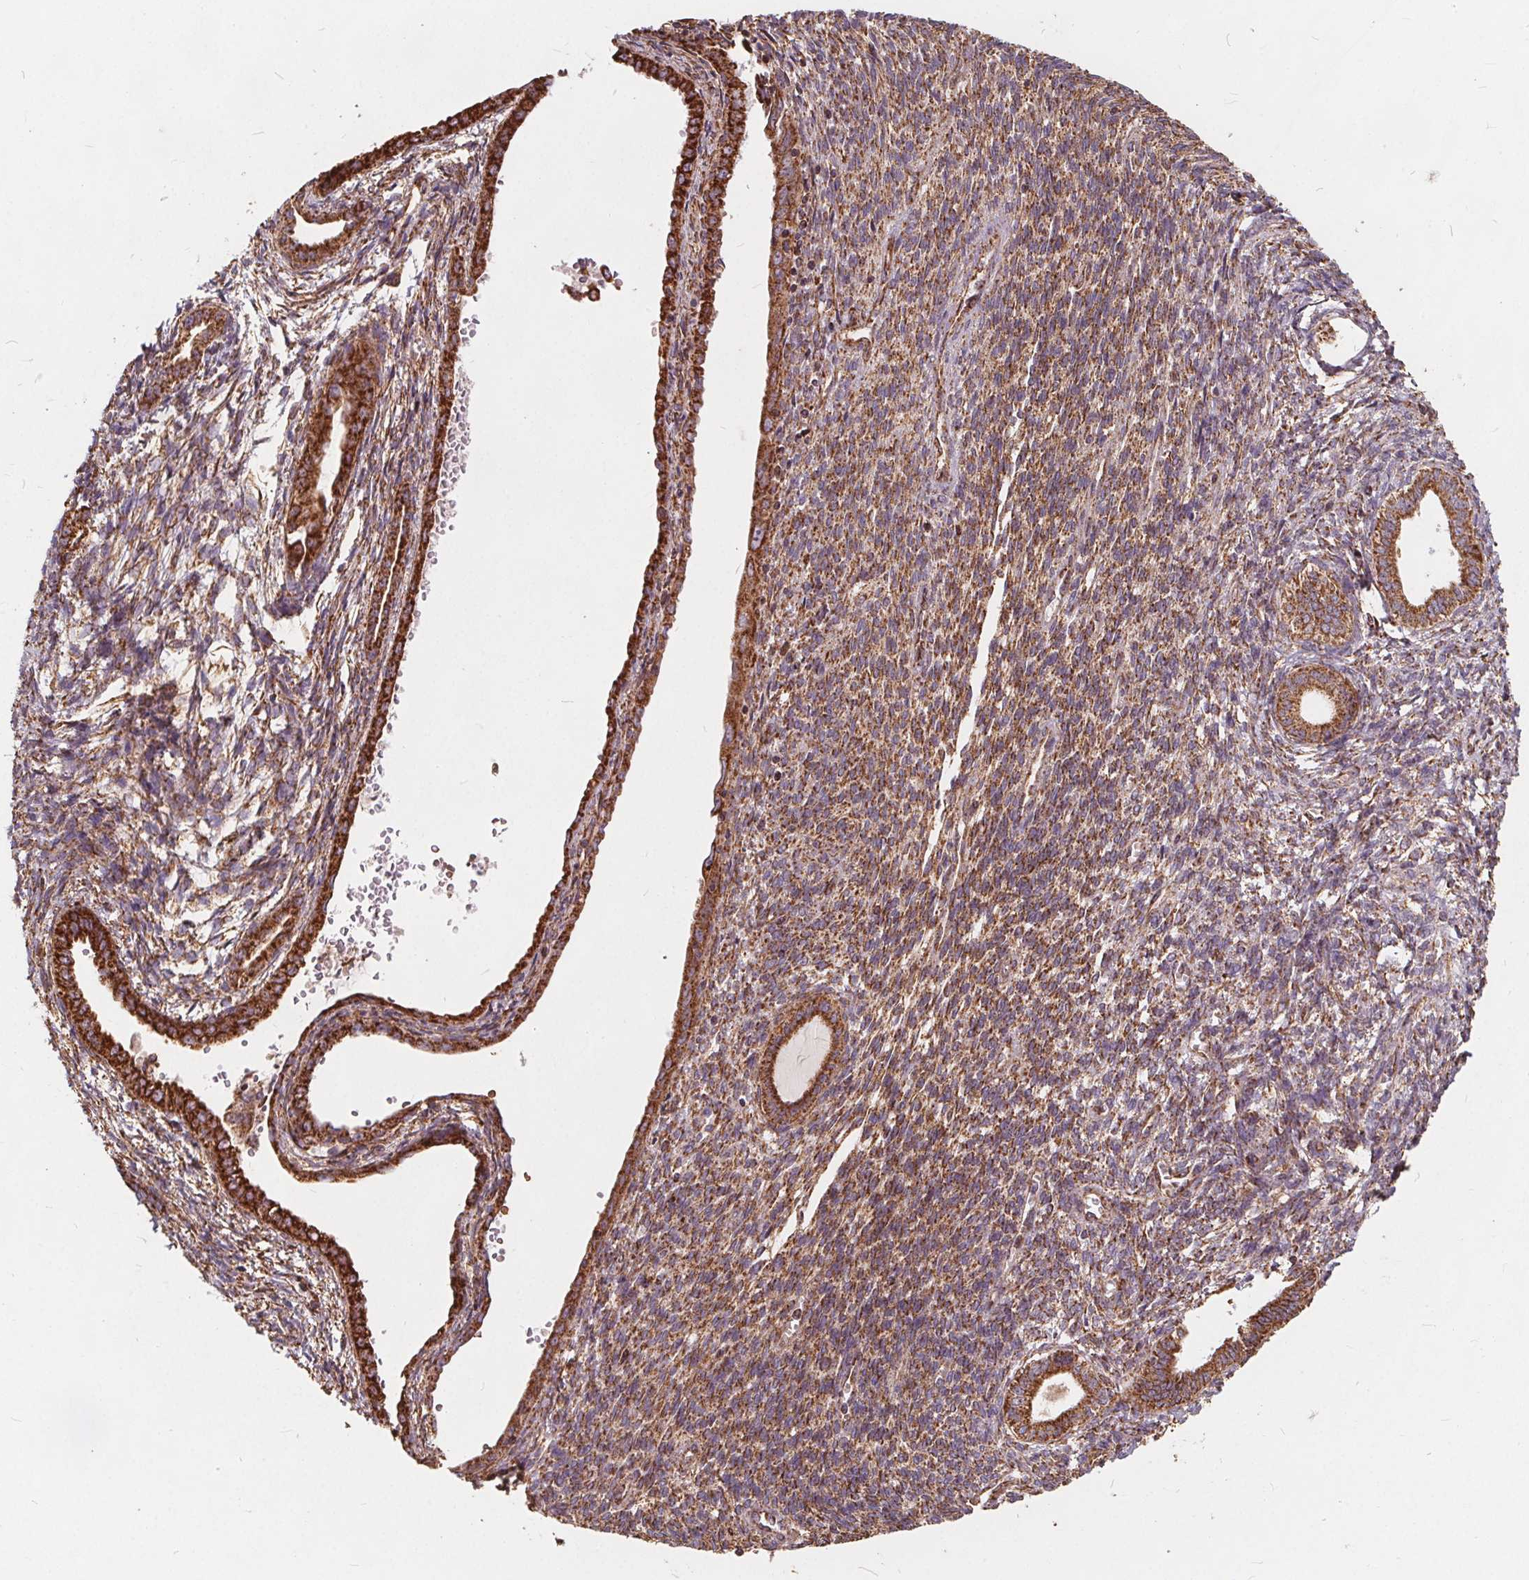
{"staining": {"intensity": "strong", "quantity": ">75%", "location": "cytoplasmic/membranous"}, "tissue": "endometrial cancer", "cell_type": "Tumor cells", "image_type": "cancer", "snomed": [{"axis": "morphology", "description": "Adenocarcinoma, NOS"}, {"axis": "topography", "description": "Endometrium"}], "caption": "Protein staining of endometrial adenocarcinoma tissue shows strong cytoplasmic/membranous positivity in about >75% of tumor cells.", "gene": "PLSCR3", "patient": {"sex": "female", "age": 86}}